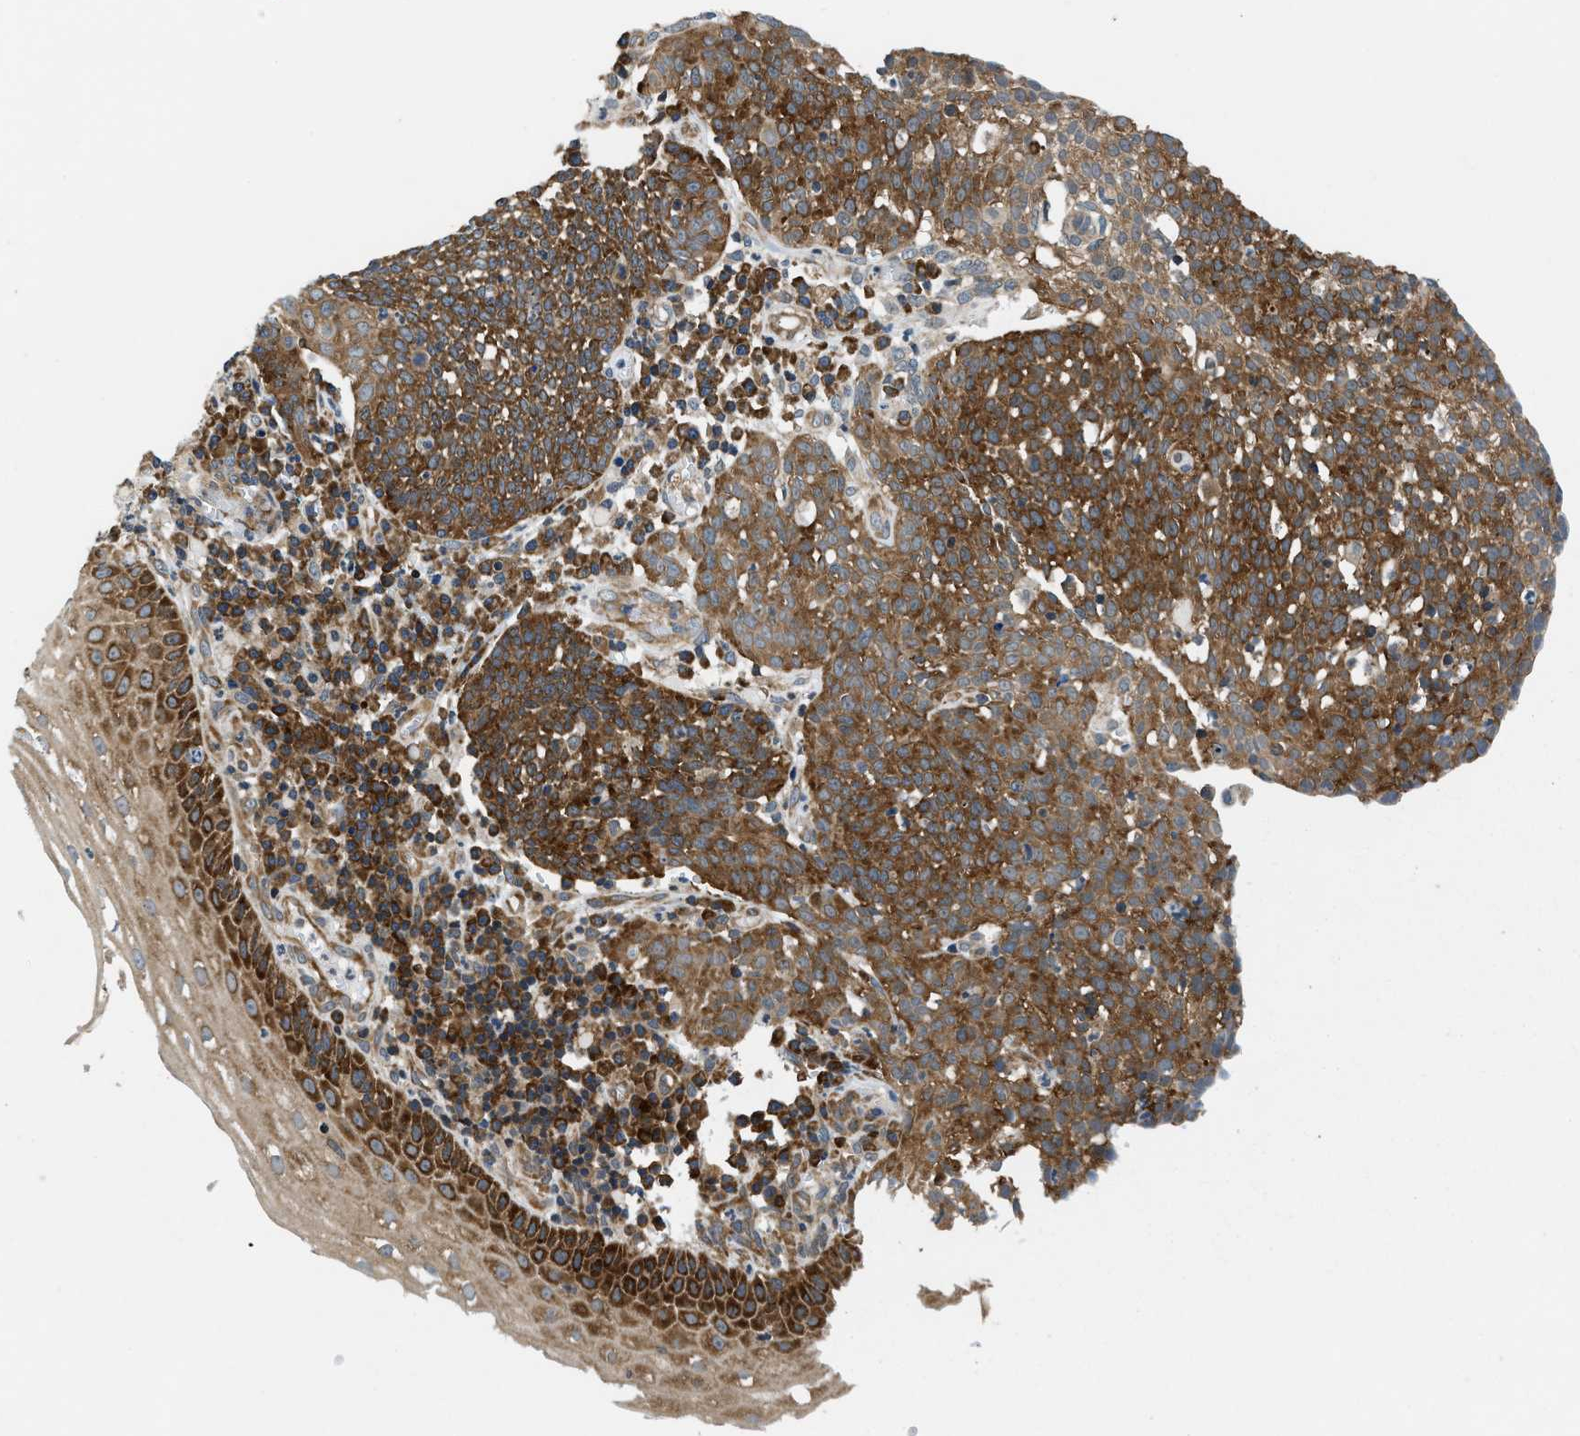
{"staining": {"intensity": "moderate", "quantity": ">75%", "location": "cytoplasmic/membranous"}, "tissue": "cervical cancer", "cell_type": "Tumor cells", "image_type": "cancer", "snomed": [{"axis": "morphology", "description": "Squamous cell carcinoma, NOS"}, {"axis": "topography", "description": "Cervix"}], "caption": "Cervical cancer (squamous cell carcinoma) stained with a brown dye shows moderate cytoplasmic/membranous positive expression in about >75% of tumor cells.", "gene": "PA2G4", "patient": {"sex": "female", "age": 34}}